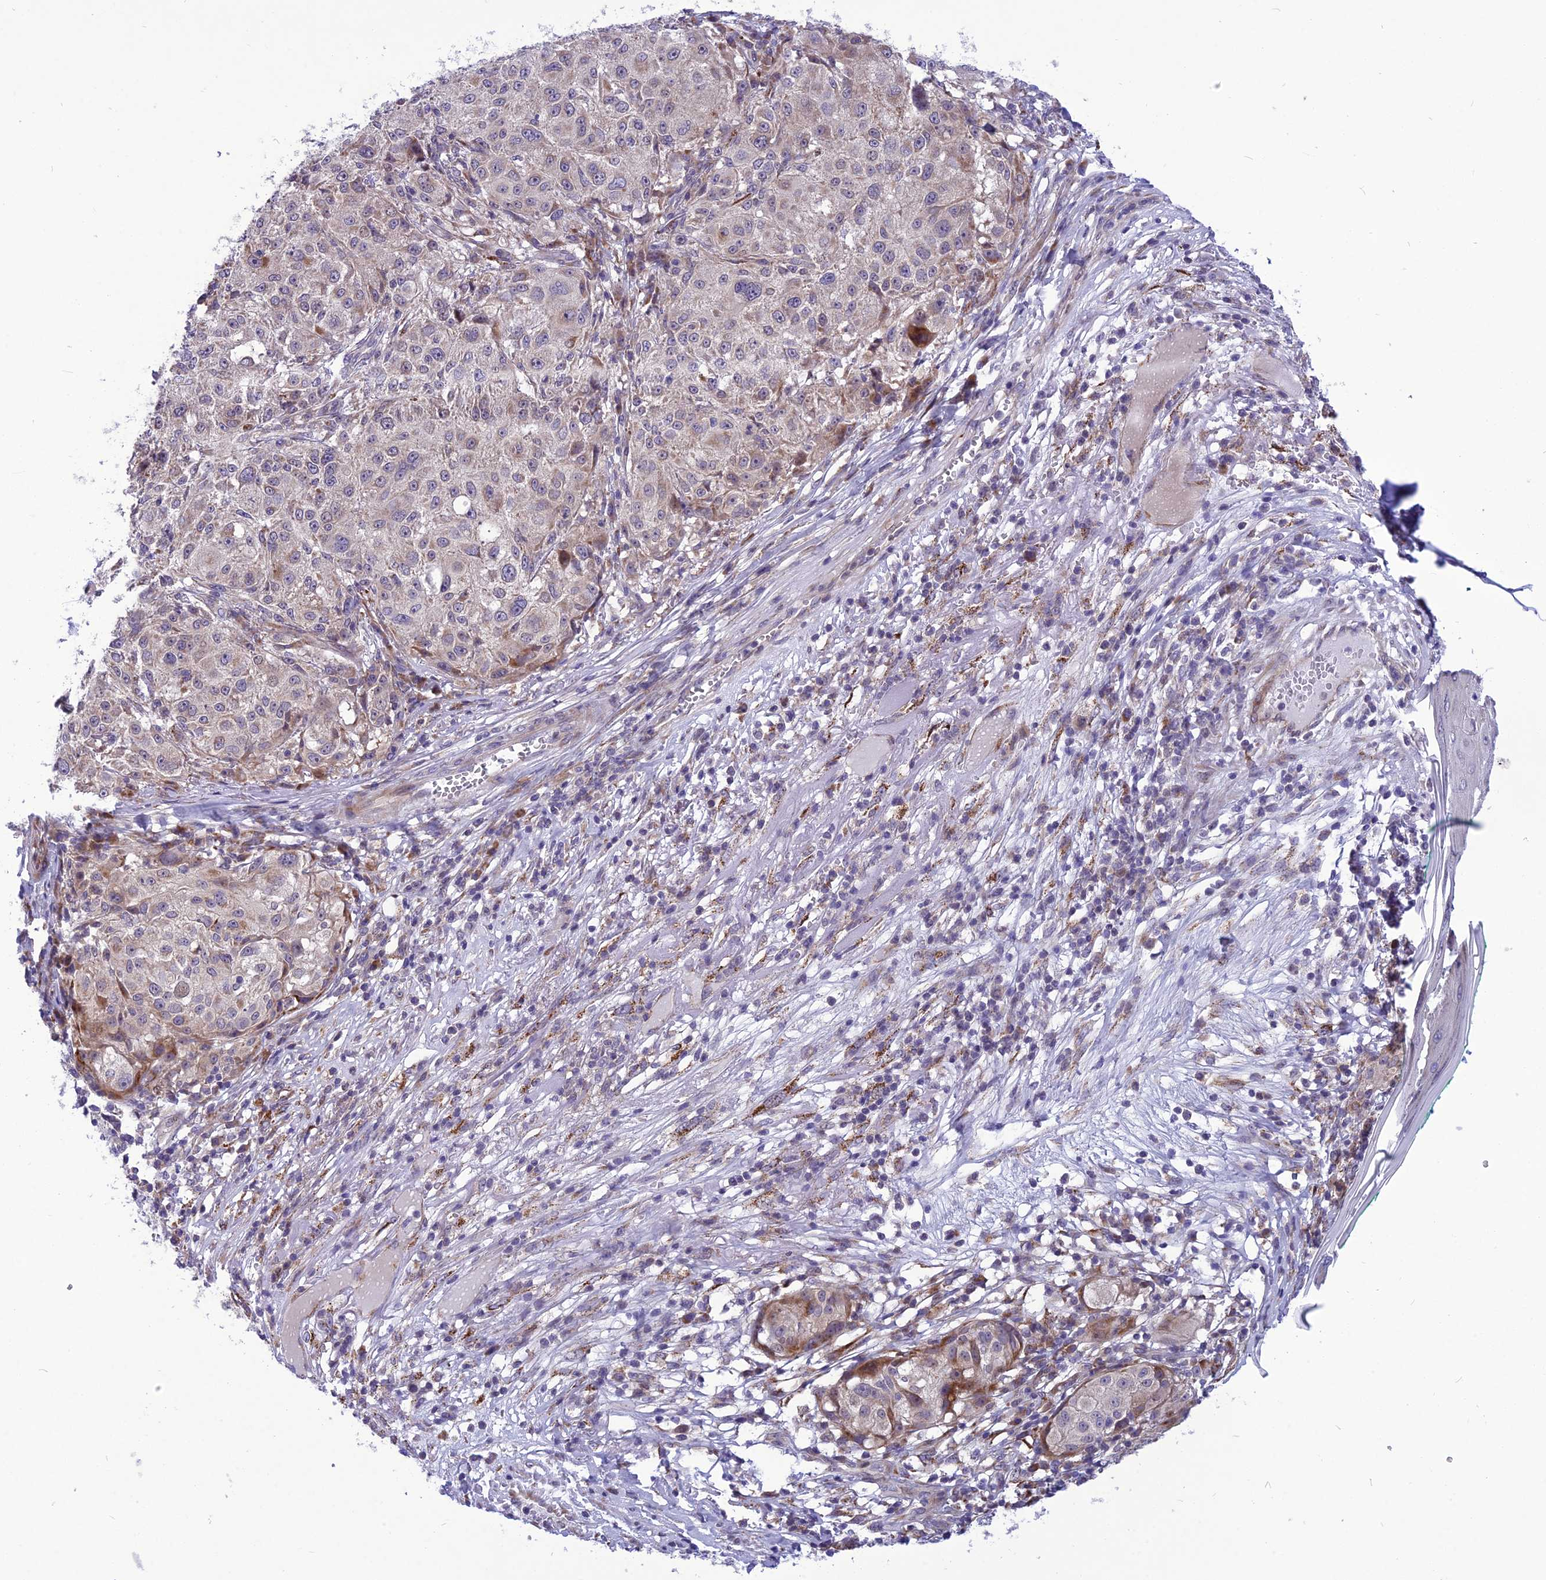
{"staining": {"intensity": "moderate", "quantity": "<25%", "location": "cytoplasmic/membranous"}, "tissue": "melanoma", "cell_type": "Tumor cells", "image_type": "cancer", "snomed": [{"axis": "morphology", "description": "Necrosis, NOS"}, {"axis": "morphology", "description": "Malignant melanoma, NOS"}, {"axis": "topography", "description": "Skin"}], "caption": "DAB immunohistochemical staining of human malignant melanoma reveals moderate cytoplasmic/membranous protein staining in about <25% of tumor cells.", "gene": "PSMF1", "patient": {"sex": "female", "age": 87}}